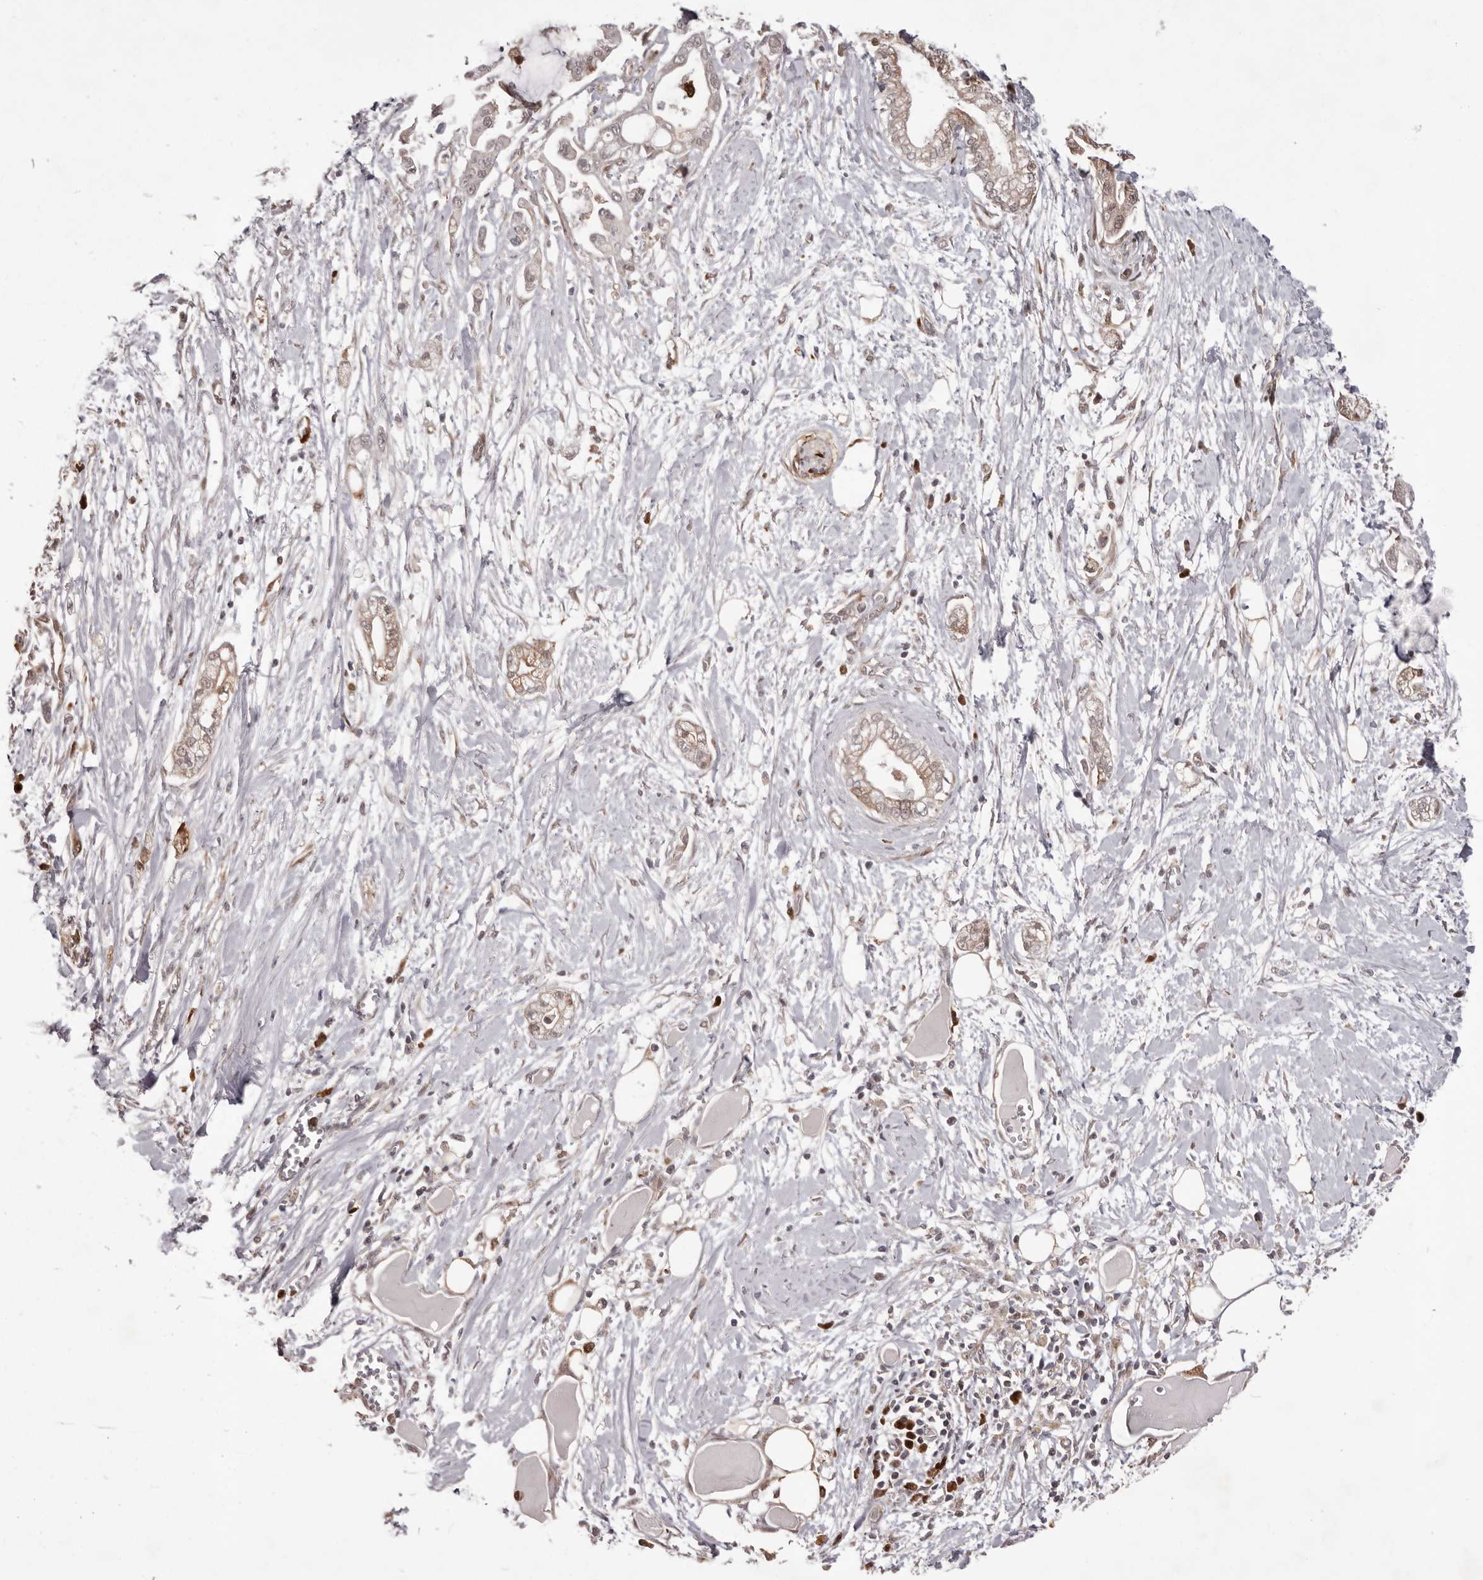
{"staining": {"intensity": "weak", "quantity": "25%-75%", "location": "cytoplasmic/membranous"}, "tissue": "pancreatic cancer", "cell_type": "Tumor cells", "image_type": "cancer", "snomed": [{"axis": "morphology", "description": "Adenocarcinoma, NOS"}, {"axis": "topography", "description": "Pancreas"}], "caption": "DAB immunohistochemical staining of pancreatic cancer demonstrates weak cytoplasmic/membranous protein expression in approximately 25%-75% of tumor cells.", "gene": "GFOD1", "patient": {"sex": "male", "age": 68}}